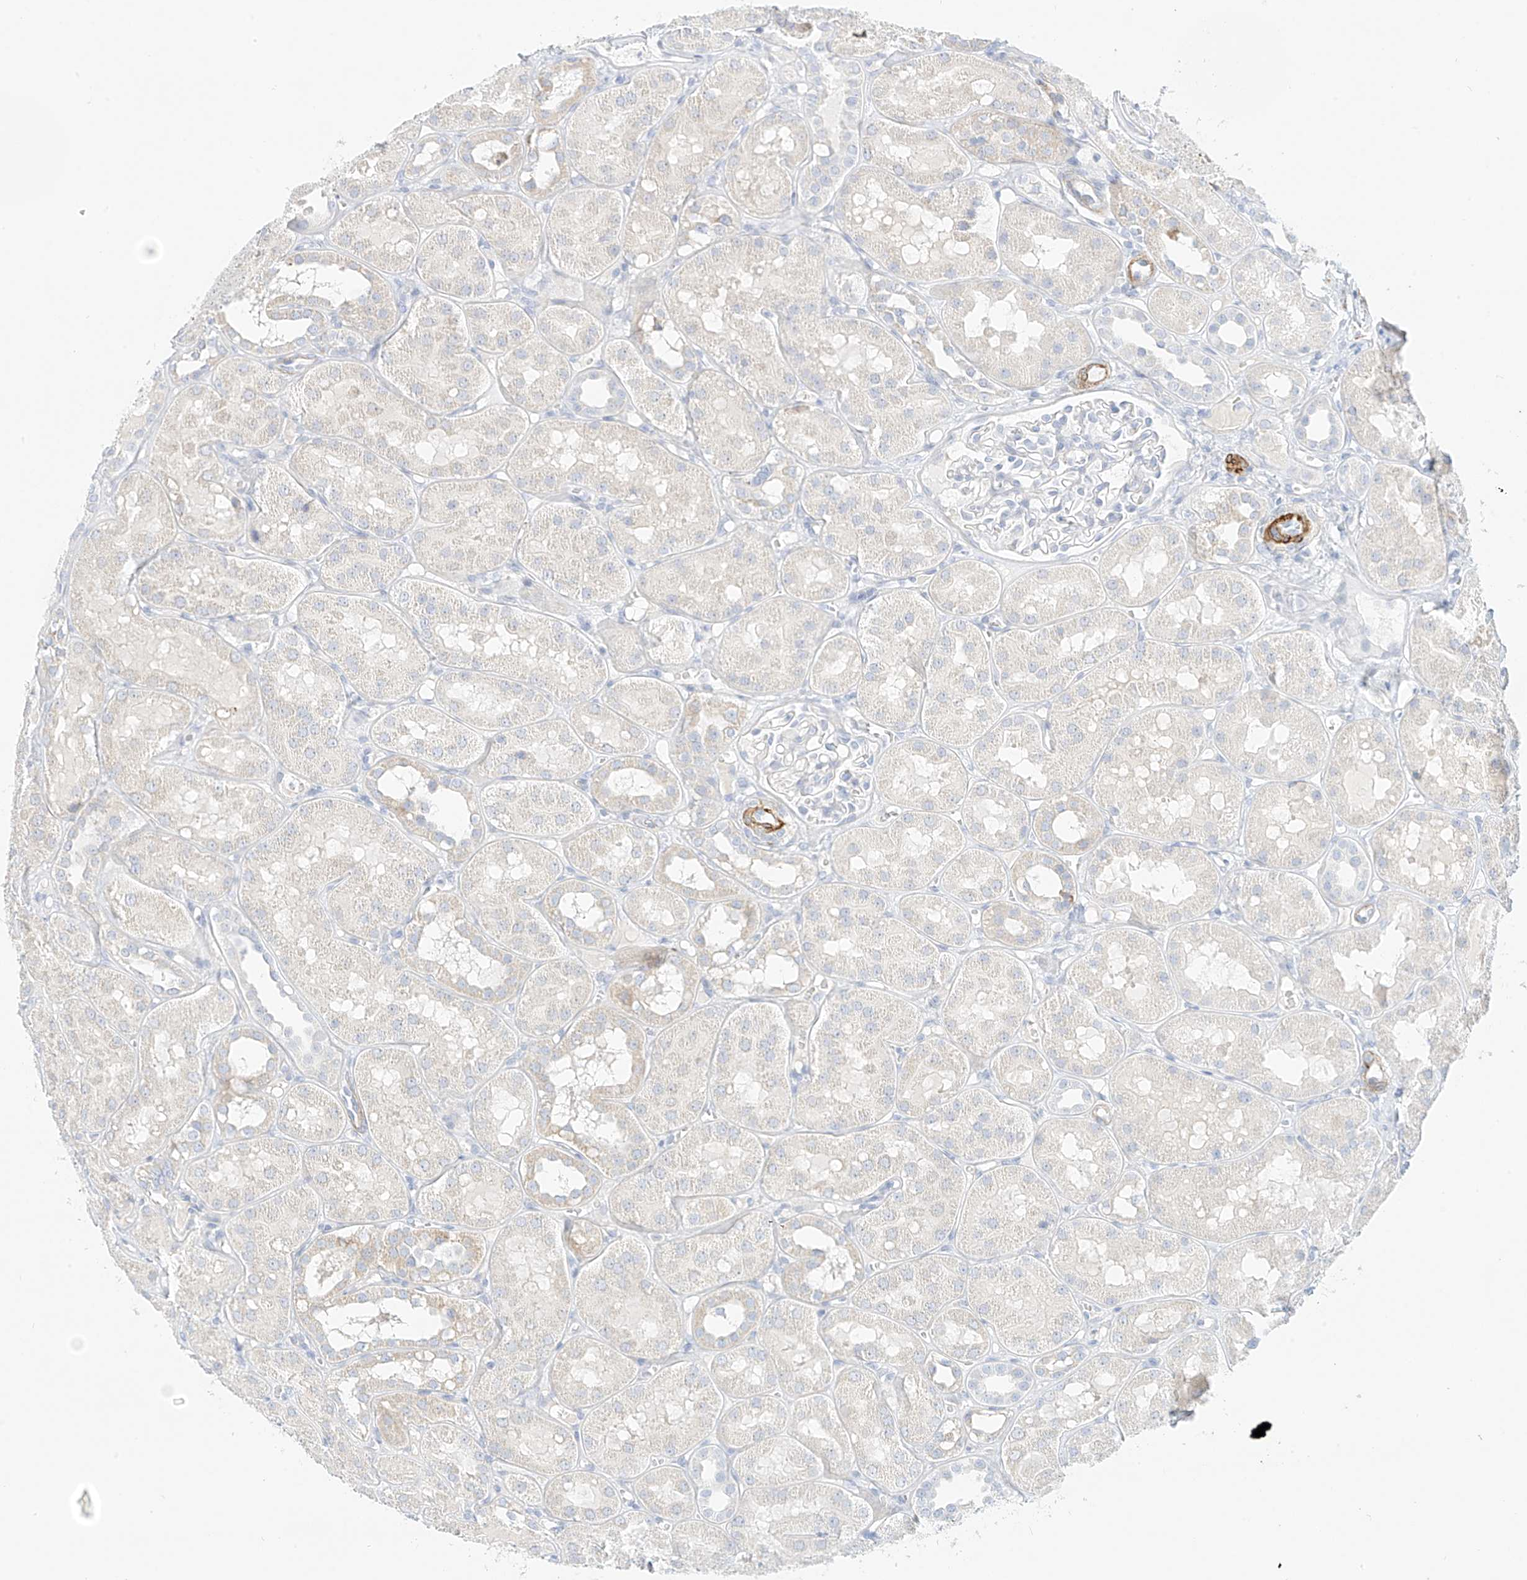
{"staining": {"intensity": "negative", "quantity": "none", "location": "none"}, "tissue": "kidney", "cell_type": "Cells in glomeruli", "image_type": "normal", "snomed": [{"axis": "morphology", "description": "Normal tissue, NOS"}, {"axis": "topography", "description": "Kidney"}], "caption": "Micrograph shows no protein expression in cells in glomeruli of unremarkable kidney. (DAB immunohistochemistry with hematoxylin counter stain).", "gene": "ST3GAL5", "patient": {"sex": "male", "age": 16}}